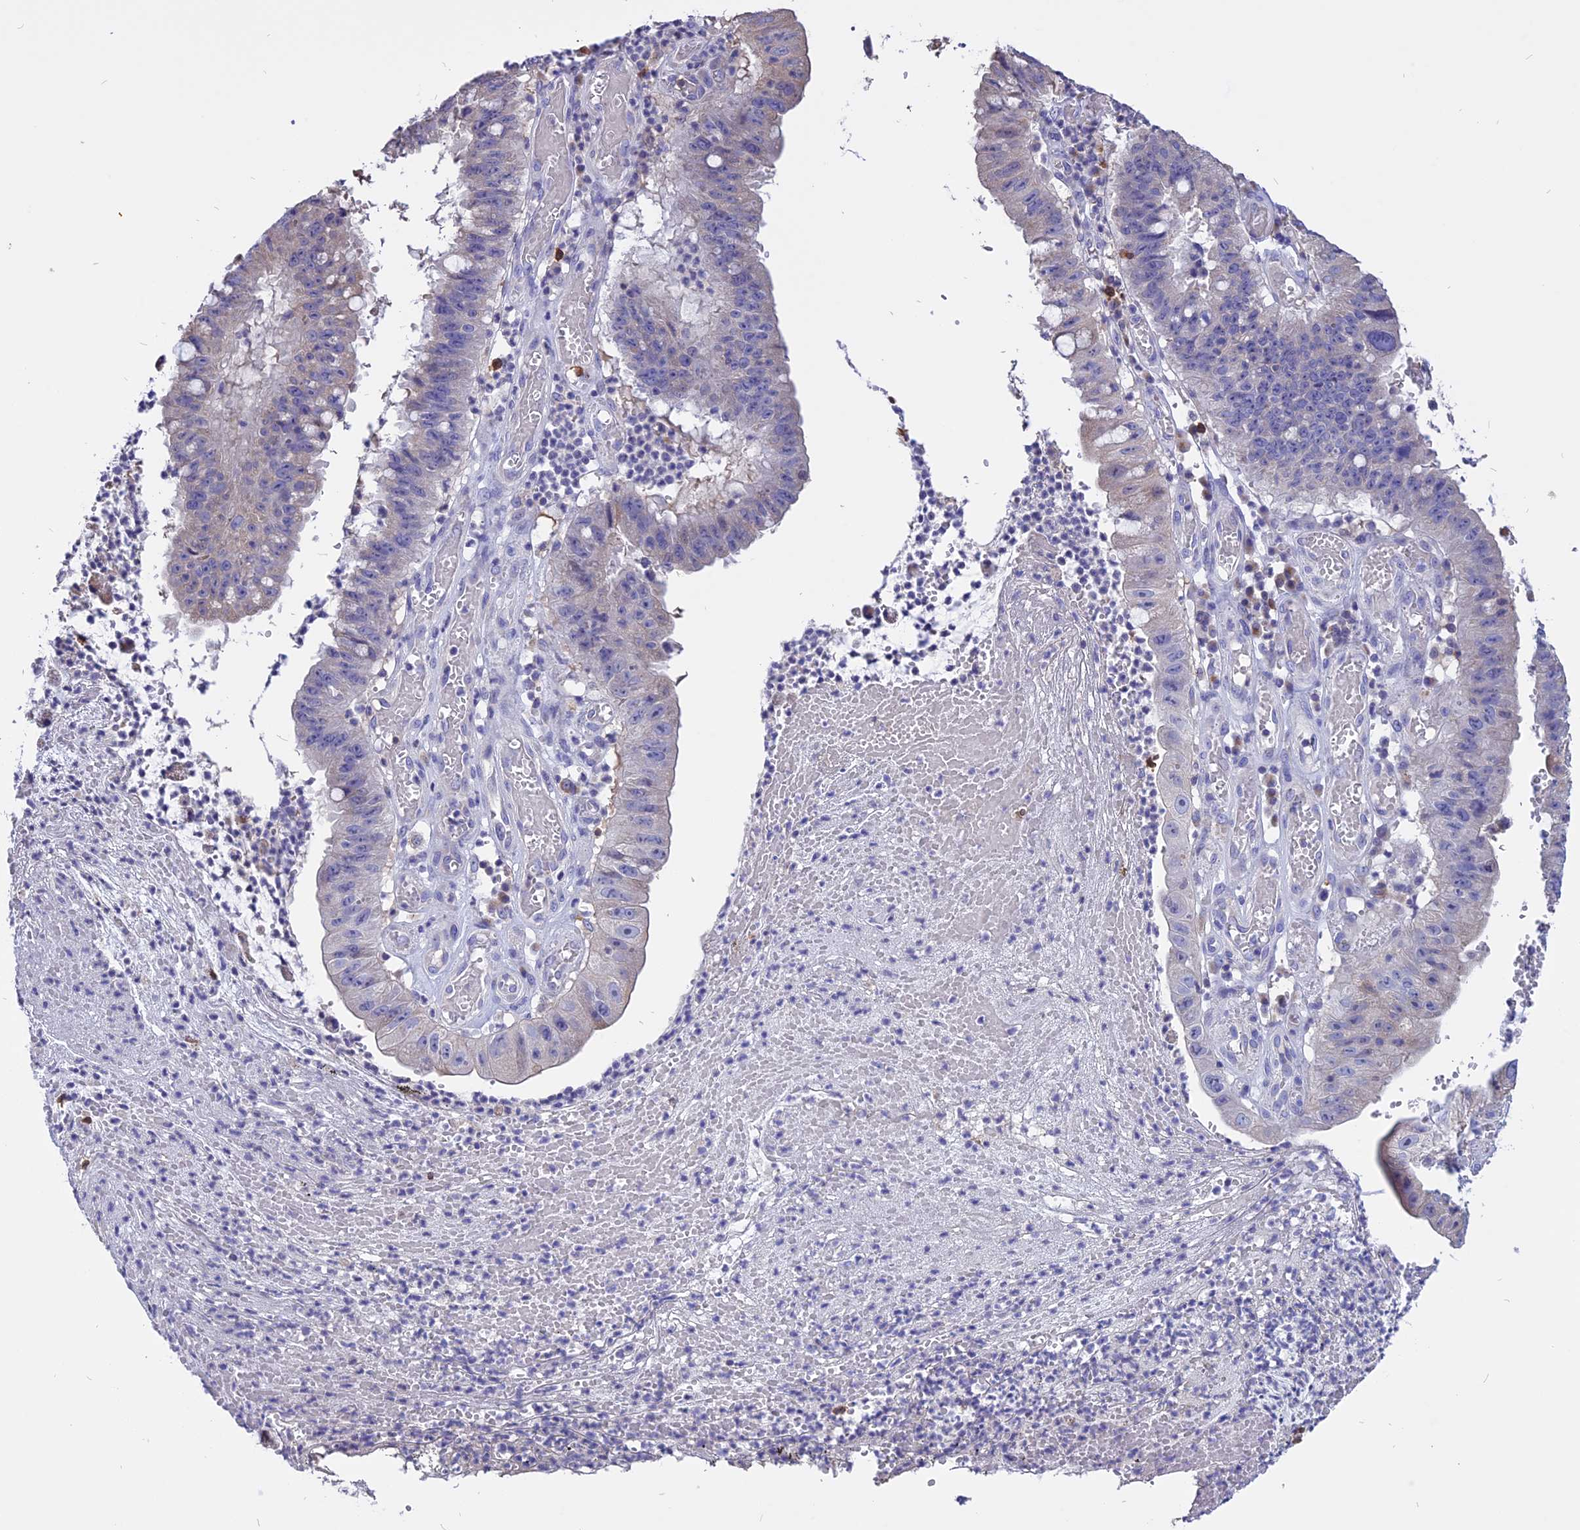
{"staining": {"intensity": "negative", "quantity": "none", "location": "none"}, "tissue": "stomach cancer", "cell_type": "Tumor cells", "image_type": "cancer", "snomed": [{"axis": "morphology", "description": "Adenocarcinoma, NOS"}, {"axis": "topography", "description": "Stomach"}], "caption": "Stomach cancer was stained to show a protein in brown. There is no significant expression in tumor cells. (DAB immunohistochemistry visualized using brightfield microscopy, high magnification).", "gene": "CARMIL2", "patient": {"sex": "male", "age": 59}}